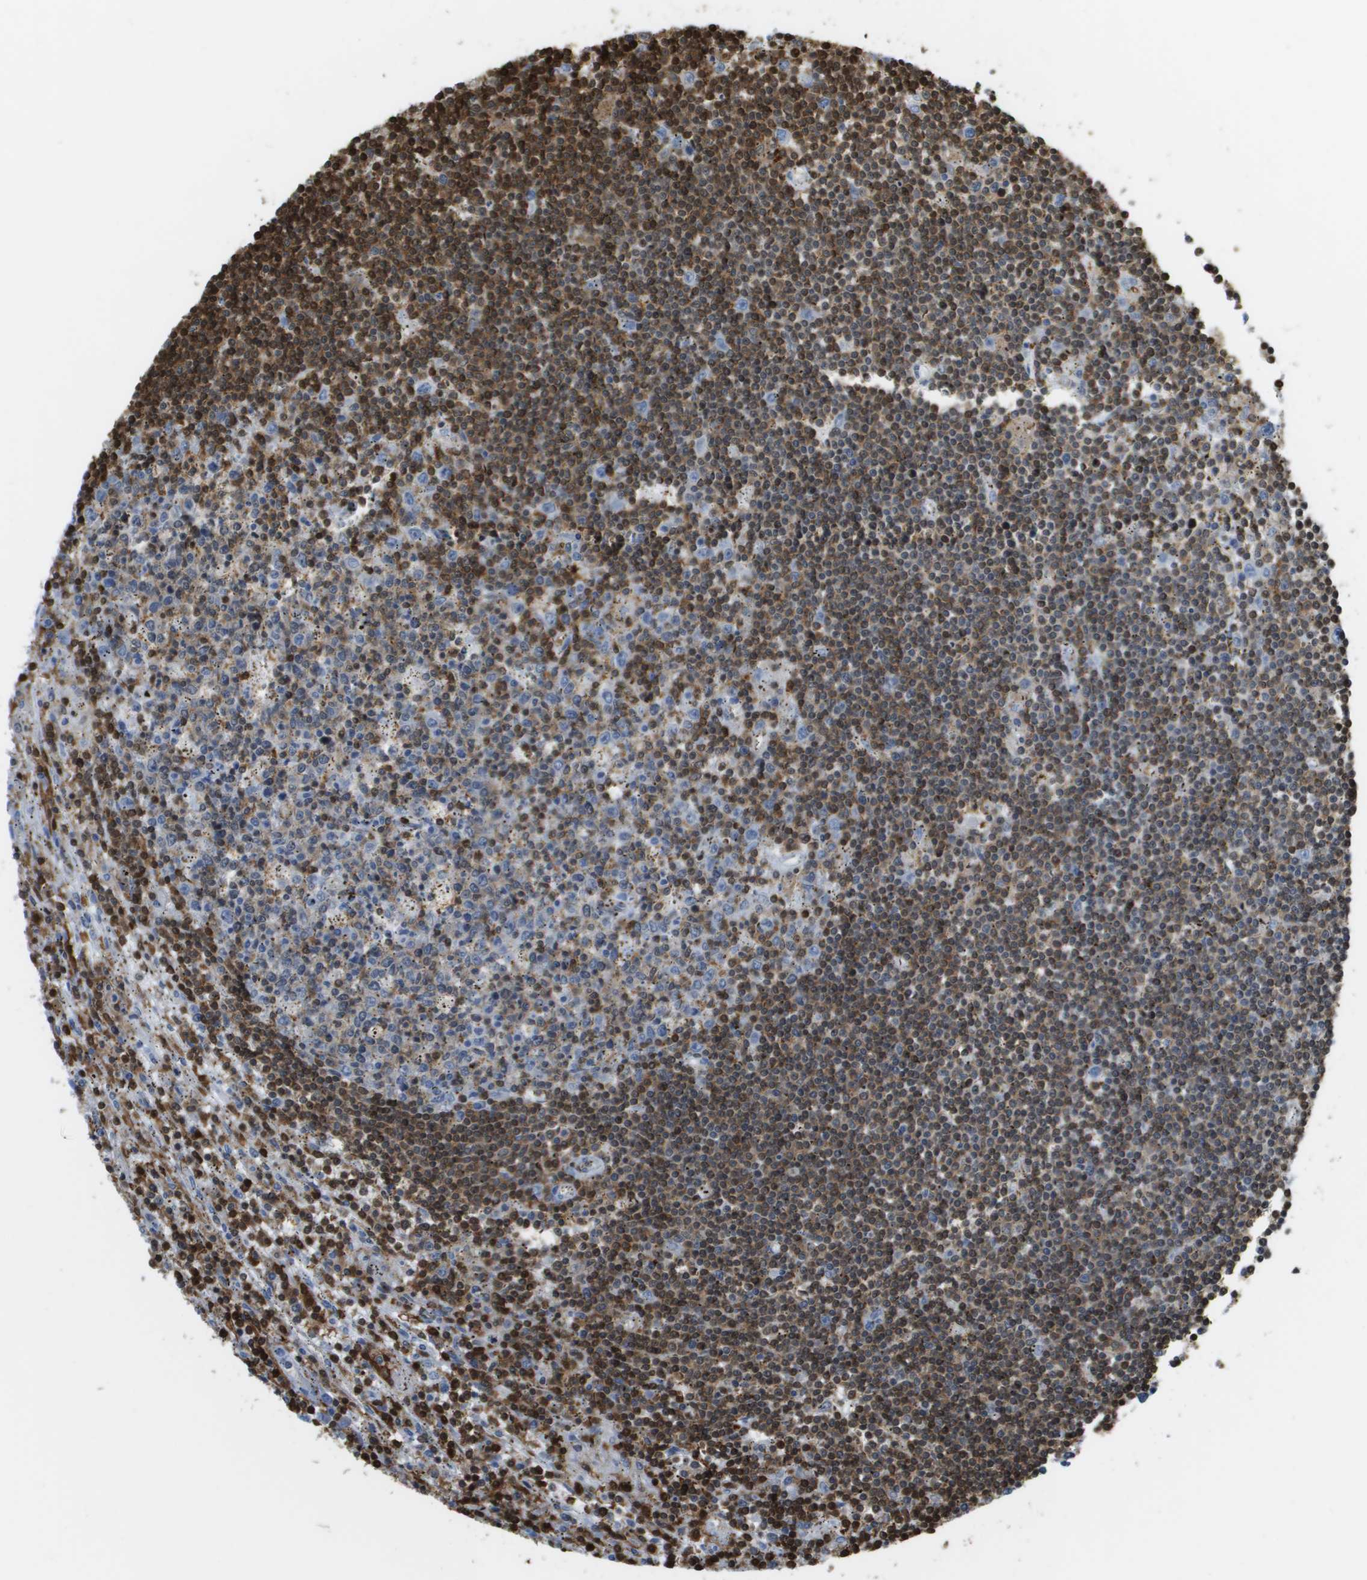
{"staining": {"intensity": "moderate", "quantity": "25%-75%", "location": "cytoplasmic/membranous"}, "tissue": "lymphoma", "cell_type": "Tumor cells", "image_type": "cancer", "snomed": [{"axis": "morphology", "description": "Malignant lymphoma, non-Hodgkin's type, Low grade"}, {"axis": "topography", "description": "Spleen"}], "caption": "There is medium levels of moderate cytoplasmic/membranous expression in tumor cells of malignant lymphoma, non-Hodgkin's type (low-grade), as demonstrated by immunohistochemical staining (brown color).", "gene": "DOCK5", "patient": {"sex": "male", "age": 76}}